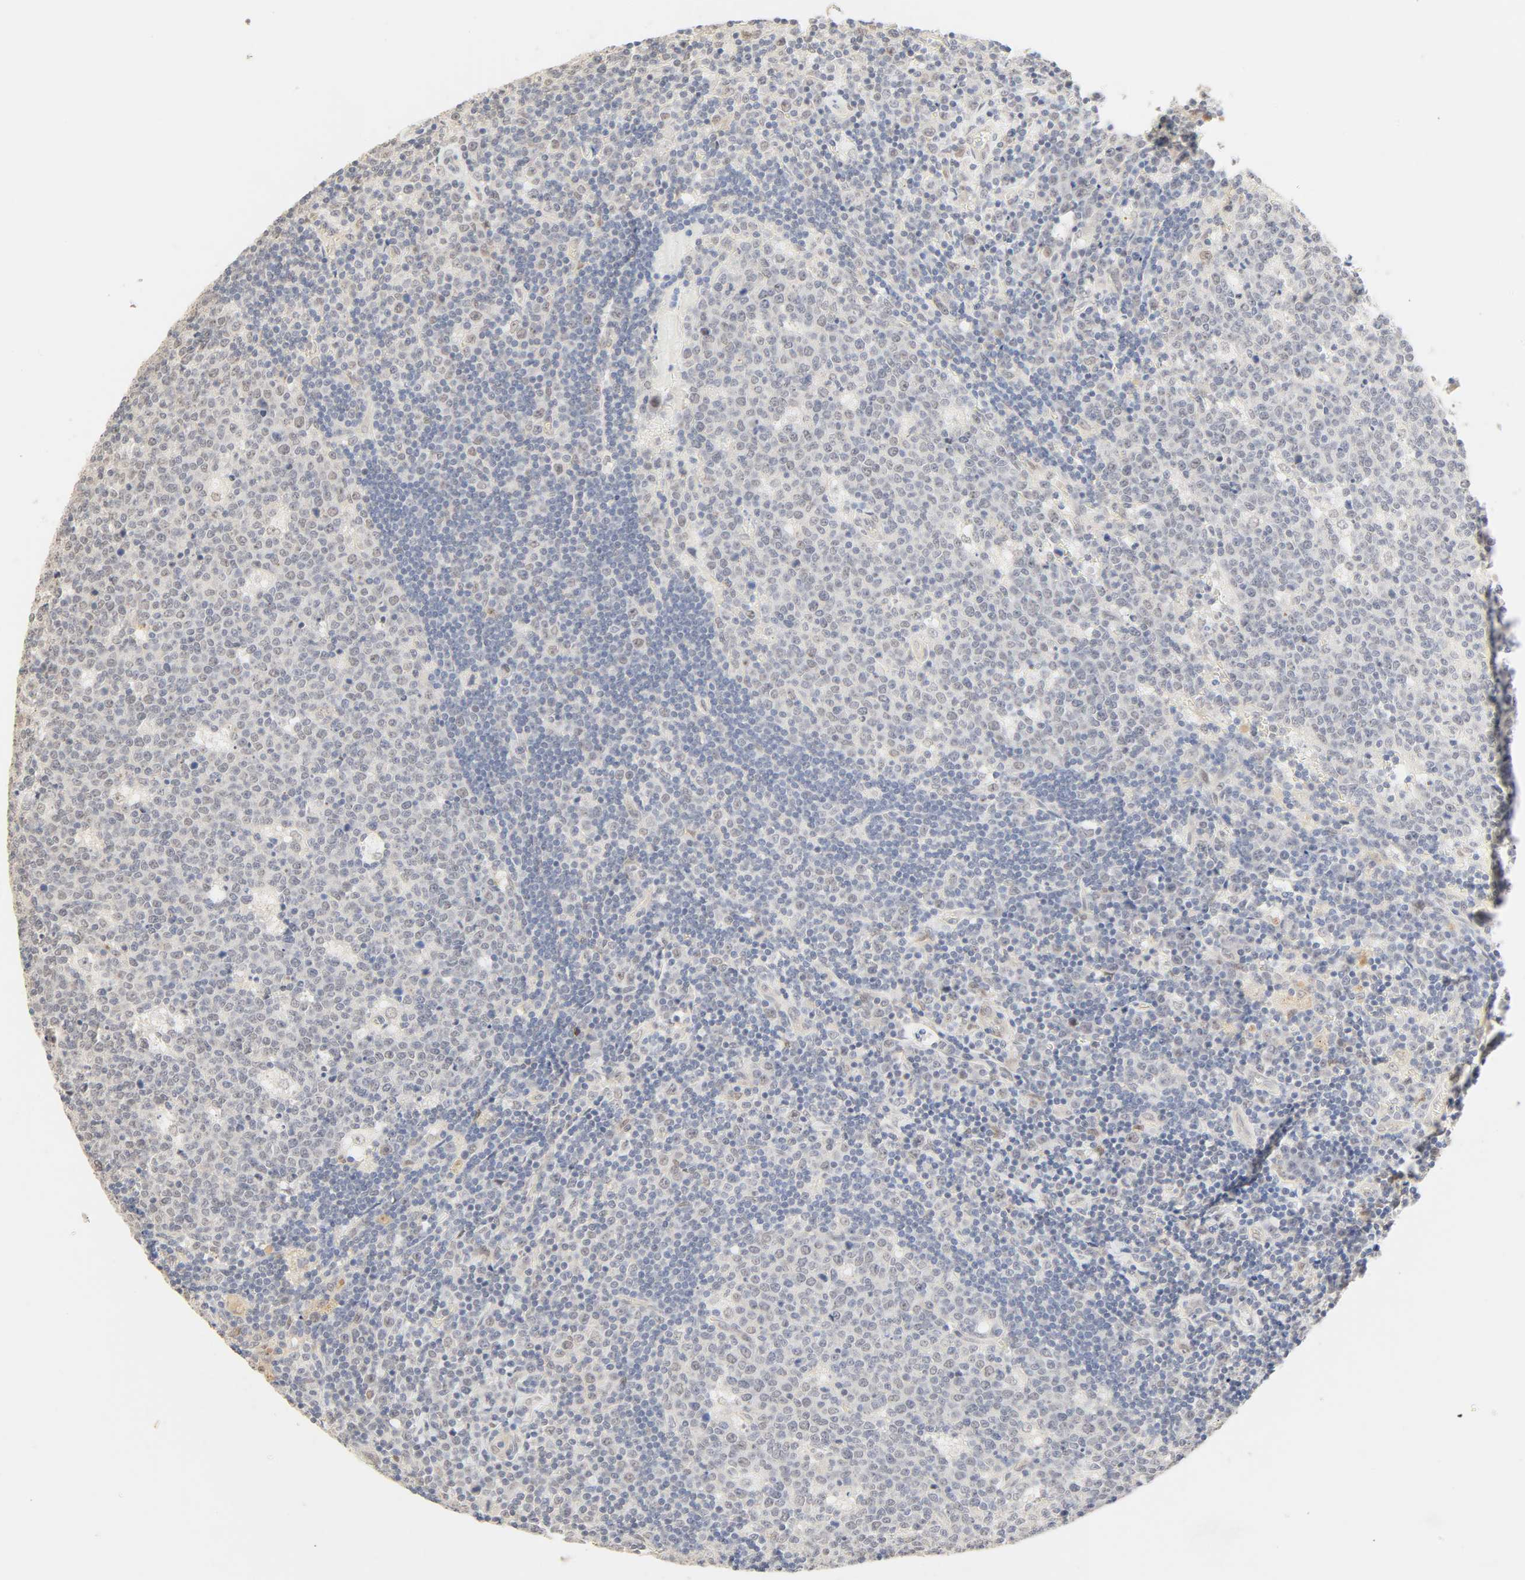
{"staining": {"intensity": "negative", "quantity": "none", "location": "none"}, "tissue": "lymph node", "cell_type": "Germinal center cells", "image_type": "normal", "snomed": [{"axis": "morphology", "description": "Normal tissue, NOS"}, {"axis": "topography", "description": "Lymph node"}, {"axis": "topography", "description": "Salivary gland"}], "caption": "Immunohistochemistry of normal human lymph node shows no positivity in germinal center cells.", "gene": "ACSS2", "patient": {"sex": "male", "age": 8}}